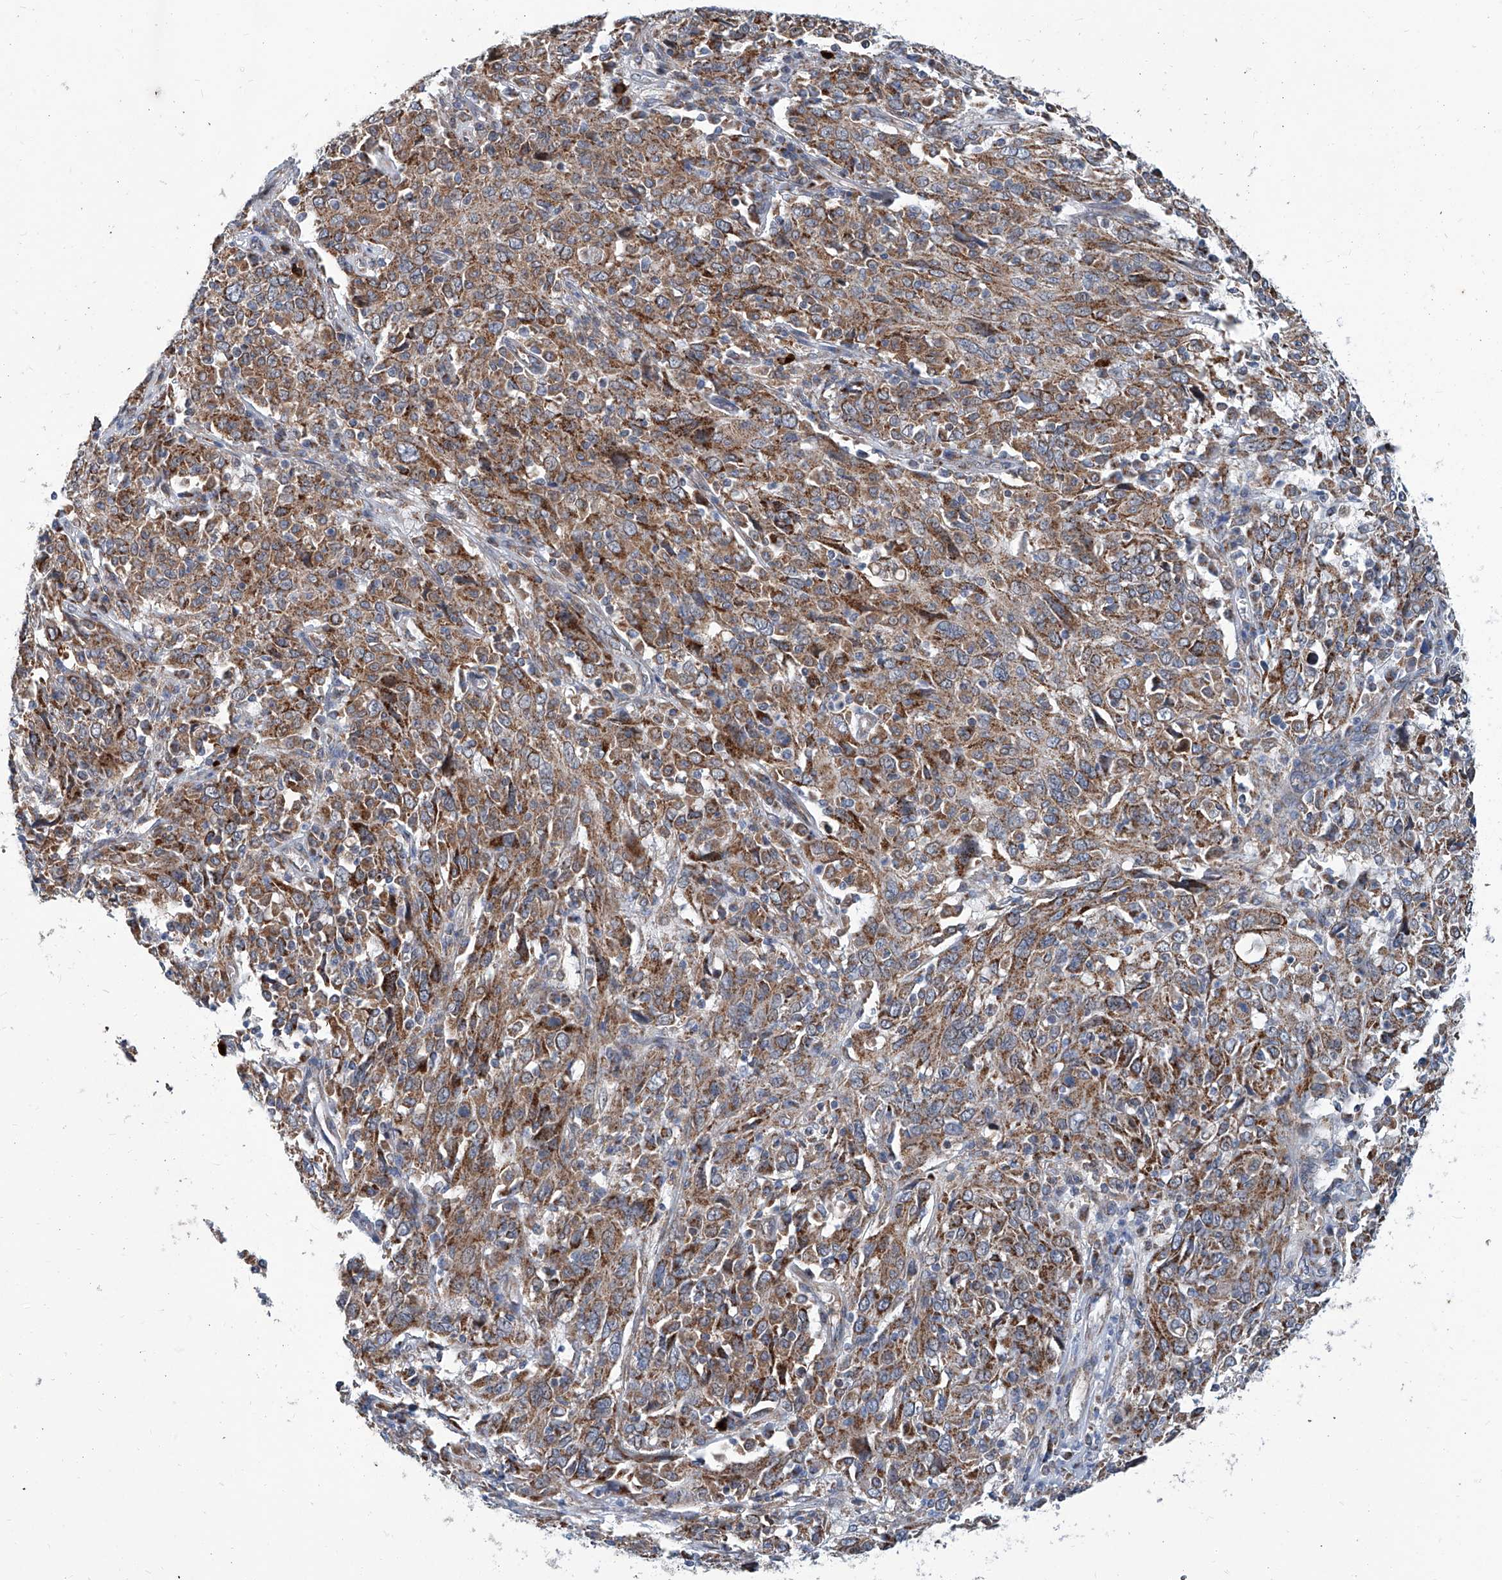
{"staining": {"intensity": "moderate", "quantity": ">75%", "location": "cytoplasmic/membranous"}, "tissue": "cervical cancer", "cell_type": "Tumor cells", "image_type": "cancer", "snomed": [{"axis": "morphology", "description": "Squamous cell carcinoma, NOS"}, {"axis": "topography", "description": "Cervix"}], "caption": "Brown immunohistochemical staining in human cervical squamous cell carcinoma reveals moderate cytoplasmic/membranous staining in about >75% of tumor cells.", "gene": "USP48", "patient": {"sex": "female", "age": 46}}